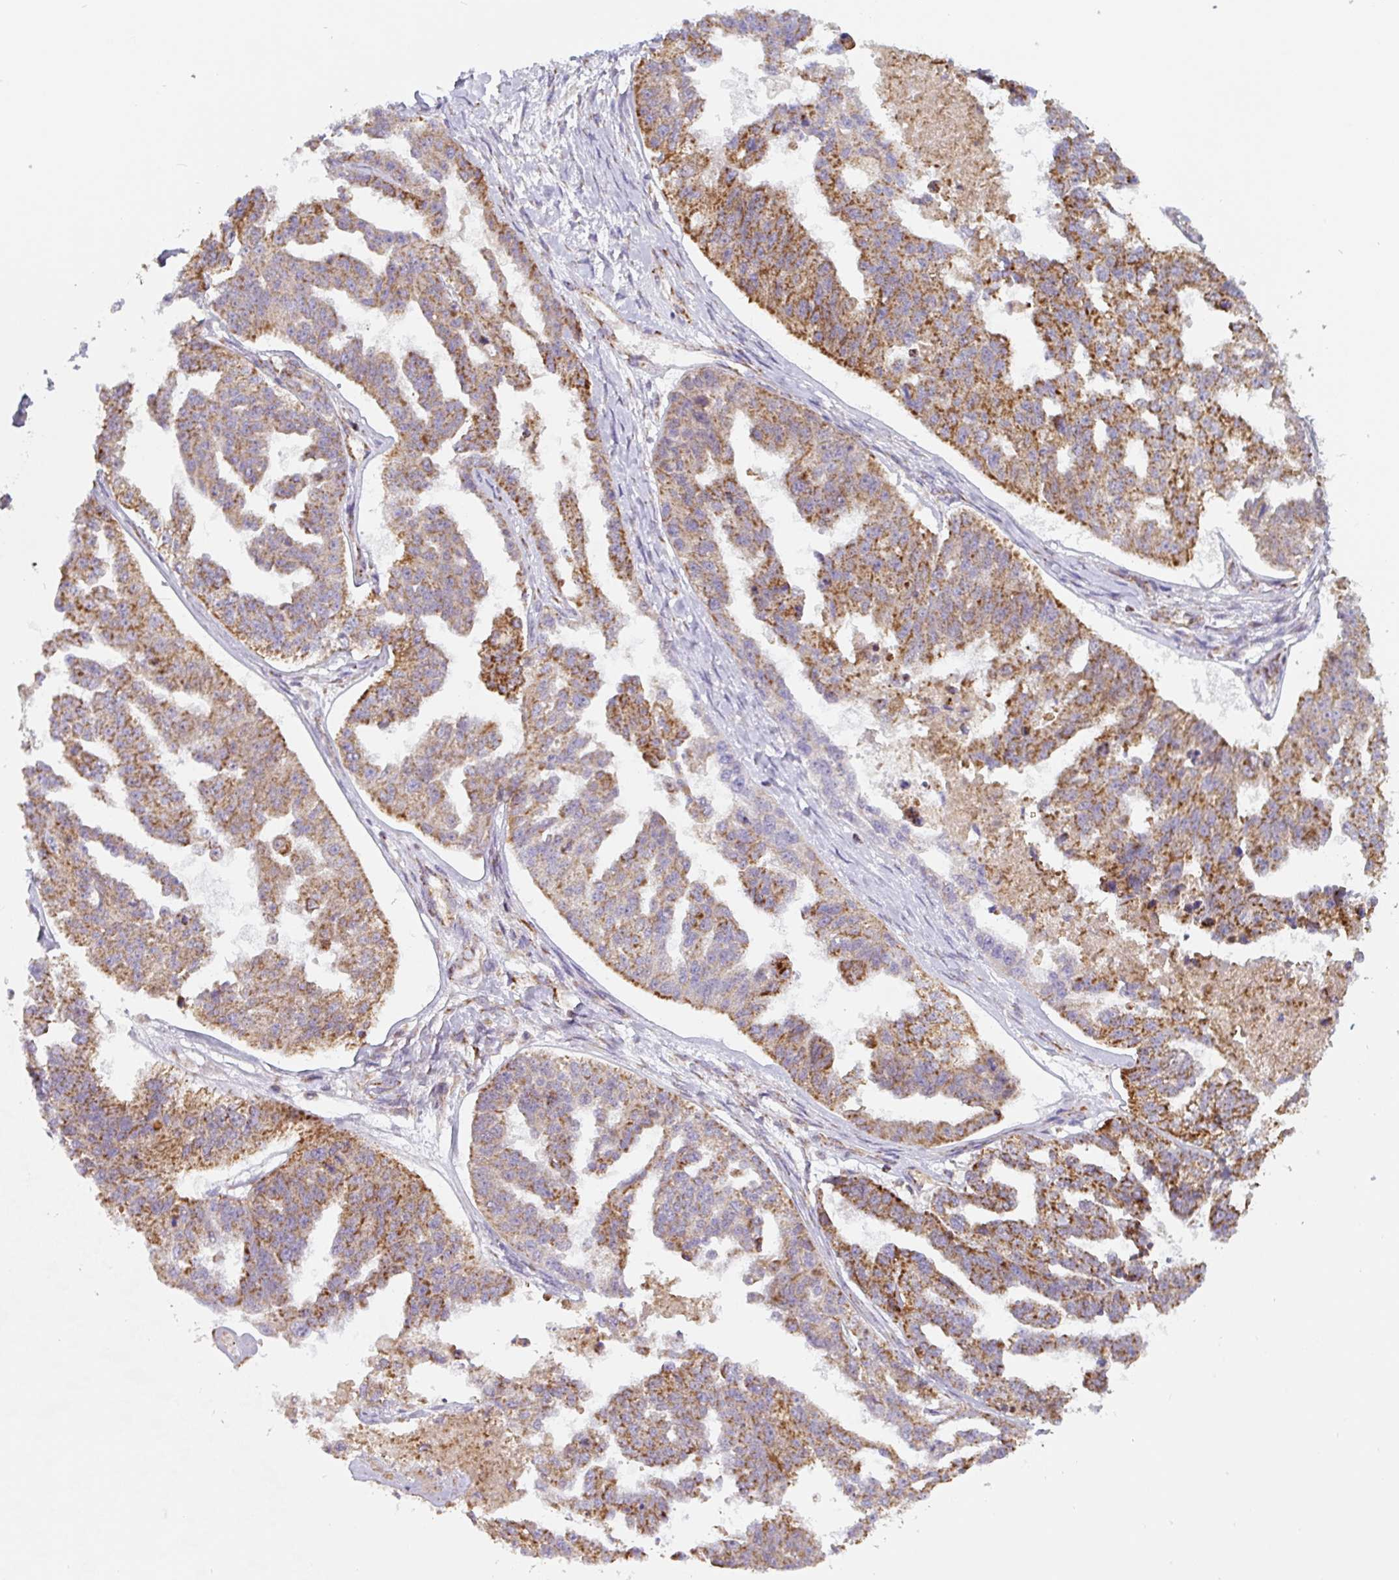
{"staining": {"intensity": "strong", "quantity": ">75%", "location": "cytoplasmic/membranous"}, "tissue": "ovarian cancer", "cell_type": "Tumor cells", "image_type": "cancer", "snomed": [{"axis": "morphology", "description": "Cystadenocarcinoma, serous, NOS"}, {"axis": "topography", "description": "Ovary"}], "caption": "DAB (3,3'-diaminobenzidine) immunohistochemical staining of serous cystadenocarcinoma (ovarian) exhibits strong cytoplasmic/membranous protein expression in about >75% of tumor cells. The protein of interest is shown in brown color, while the nuclei are stained blue.", "gene": "MT-CO2", "patient": {"sex": "female", "age": 58}}